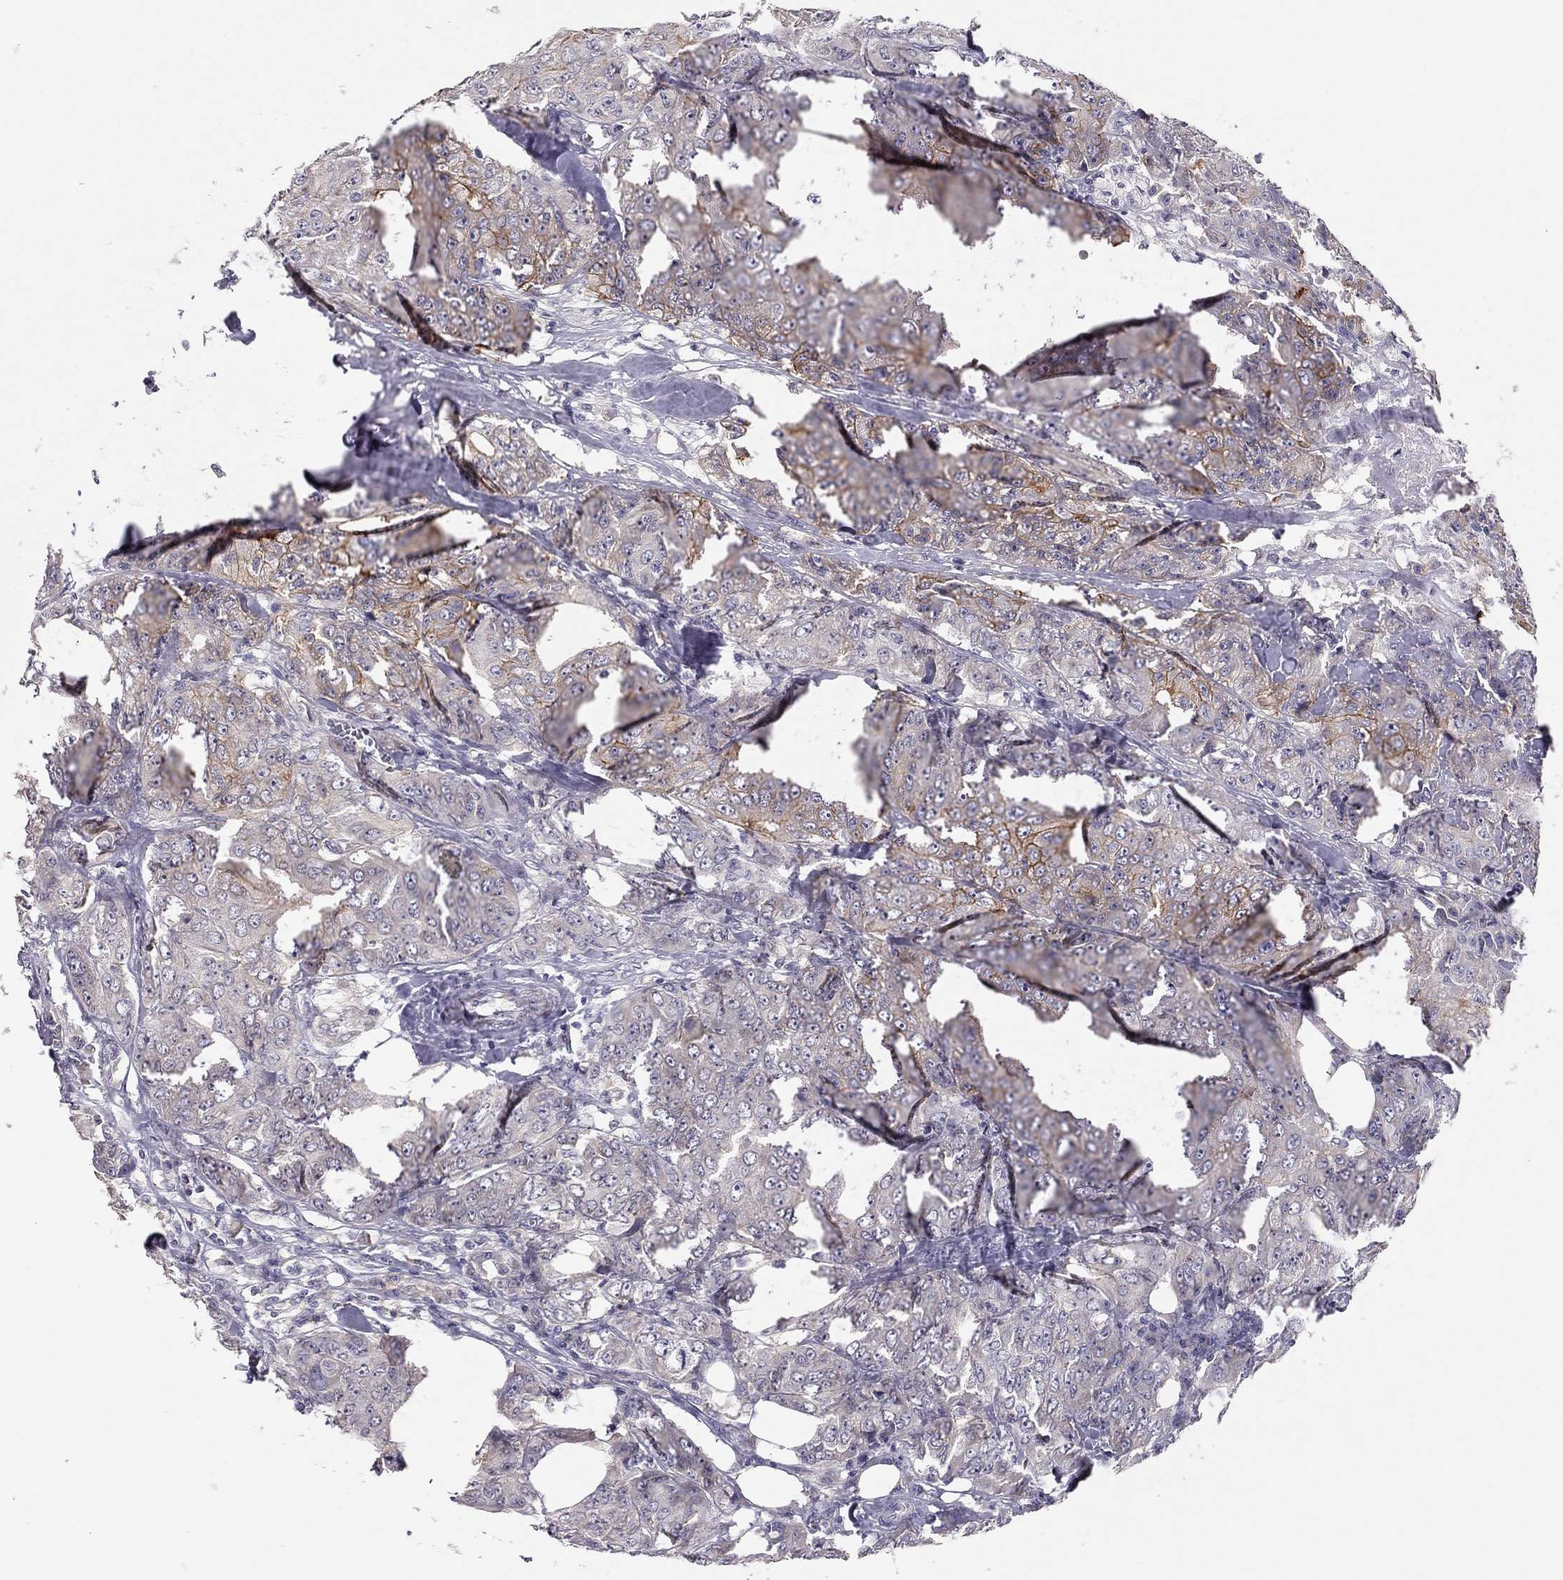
{"staining": {"intensity": "strong", "quantity": "<25%", "location": "cytoplasmic/membranous"}, "tissue": "breast cancer", "cell_type": "Tumor cells", "image_type": "cancer", "snomed": [{"axis": "morphology", "description": "Duct carcinoma"}, {"axis": "topography", "description": "Breast"}], "caption": "Protein staining by IHC reveals strong cytoplasmic/membranous positivity in approximately <25% of tumor cells in invasive ductal carcinoma (breast).", "gene": "SCARB1", "patient": {"sex": "female", "age": 43}}